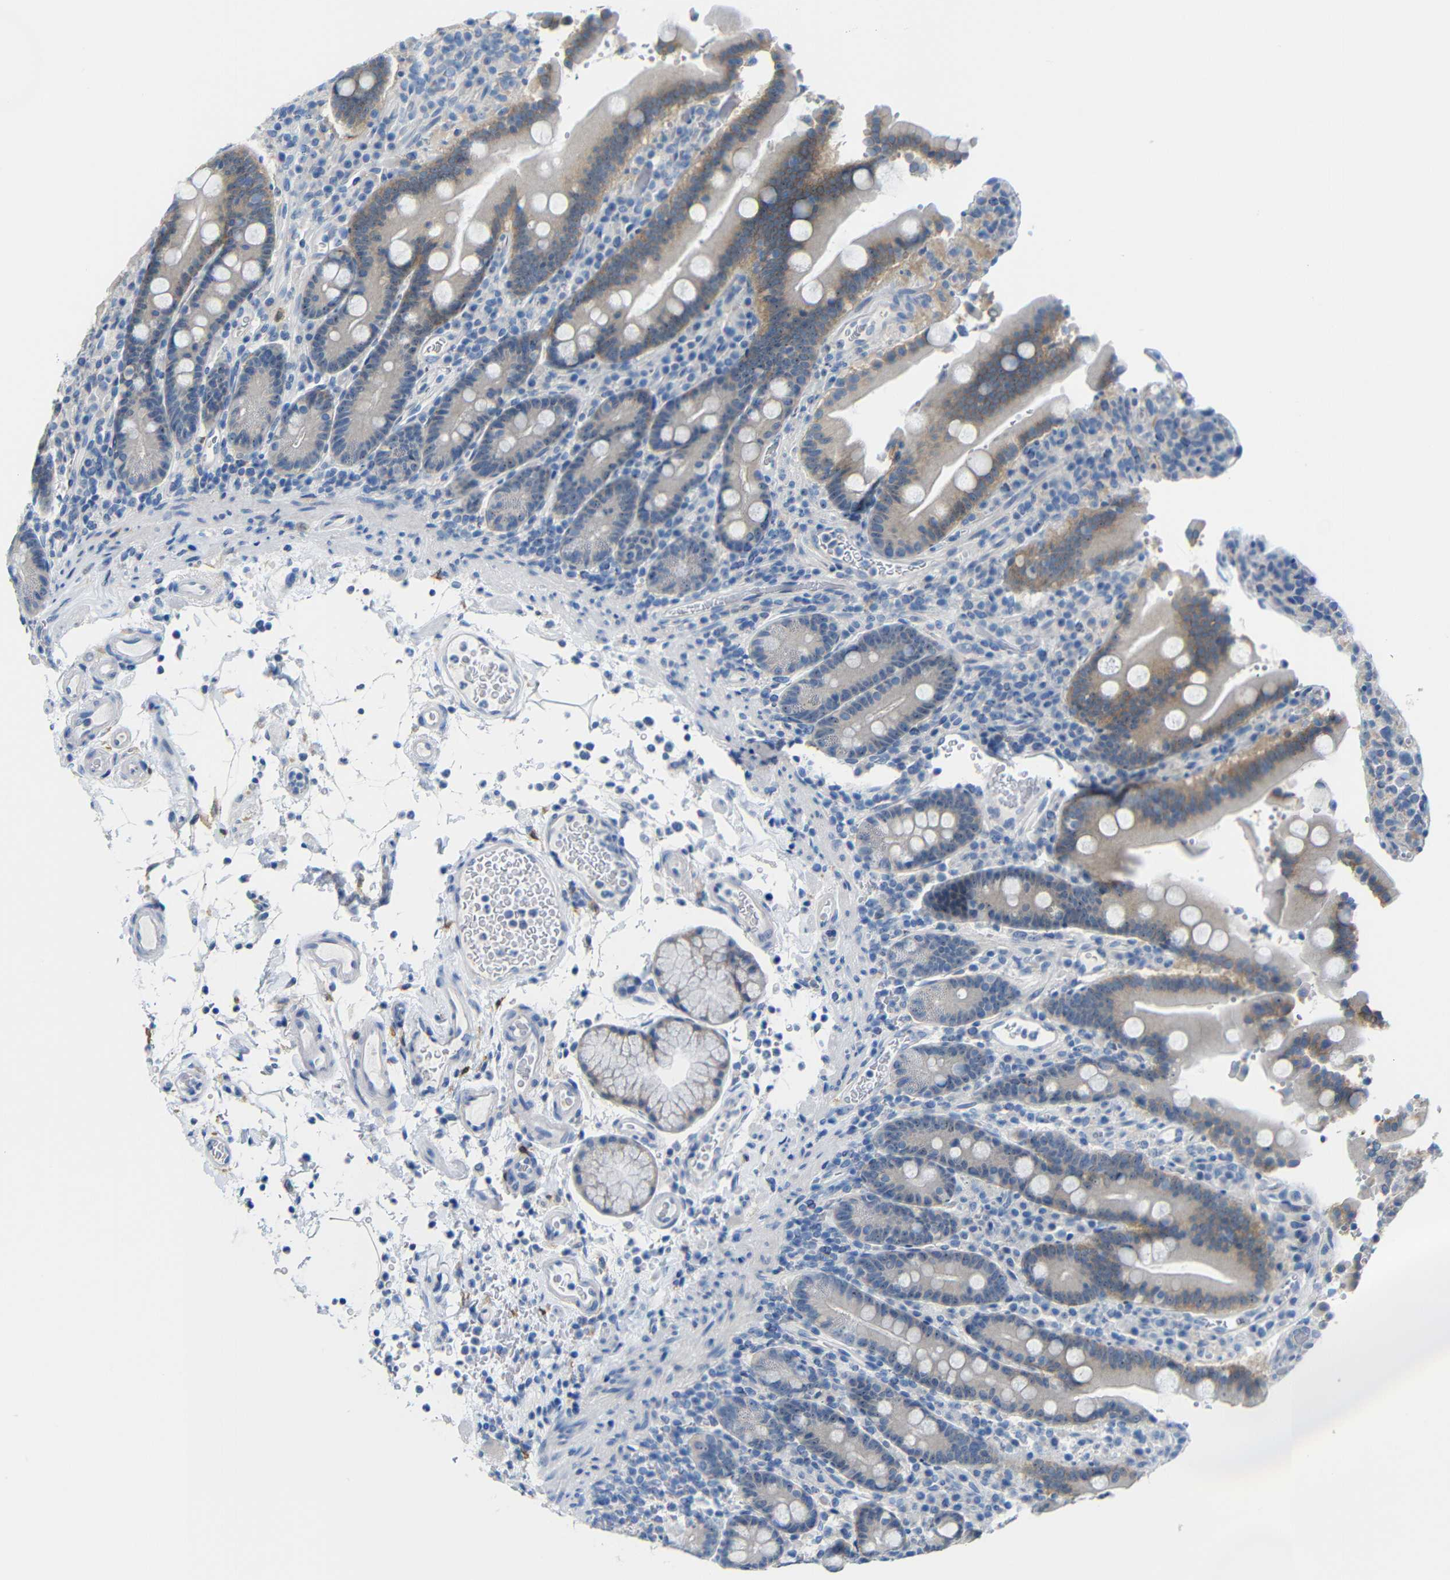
{"staining": {"intensity": "weak", "quantity": "<25%", "location": "cytoplasmic/membranous,nuclear"}, "tissue": "duodenum", "cell_type": "Glandular cells", "image_type": "normal", "snomed": [{"axis": "morphology", "description": "Normal tissue, NOS"}, {"axis": "topography", "description": "Small intestine, NOS"}], "caption": "Duodenum was stained to show a protein in brown. There is no significant expression in glandular cells. The staining was performed using DAB to visualize the protein expression in brown, while the nuclei were stained in blue with hematoxylin (Magnification: 20x).", "gene": "C1orf210", "patient": {"sex": "female", "age": 71}}